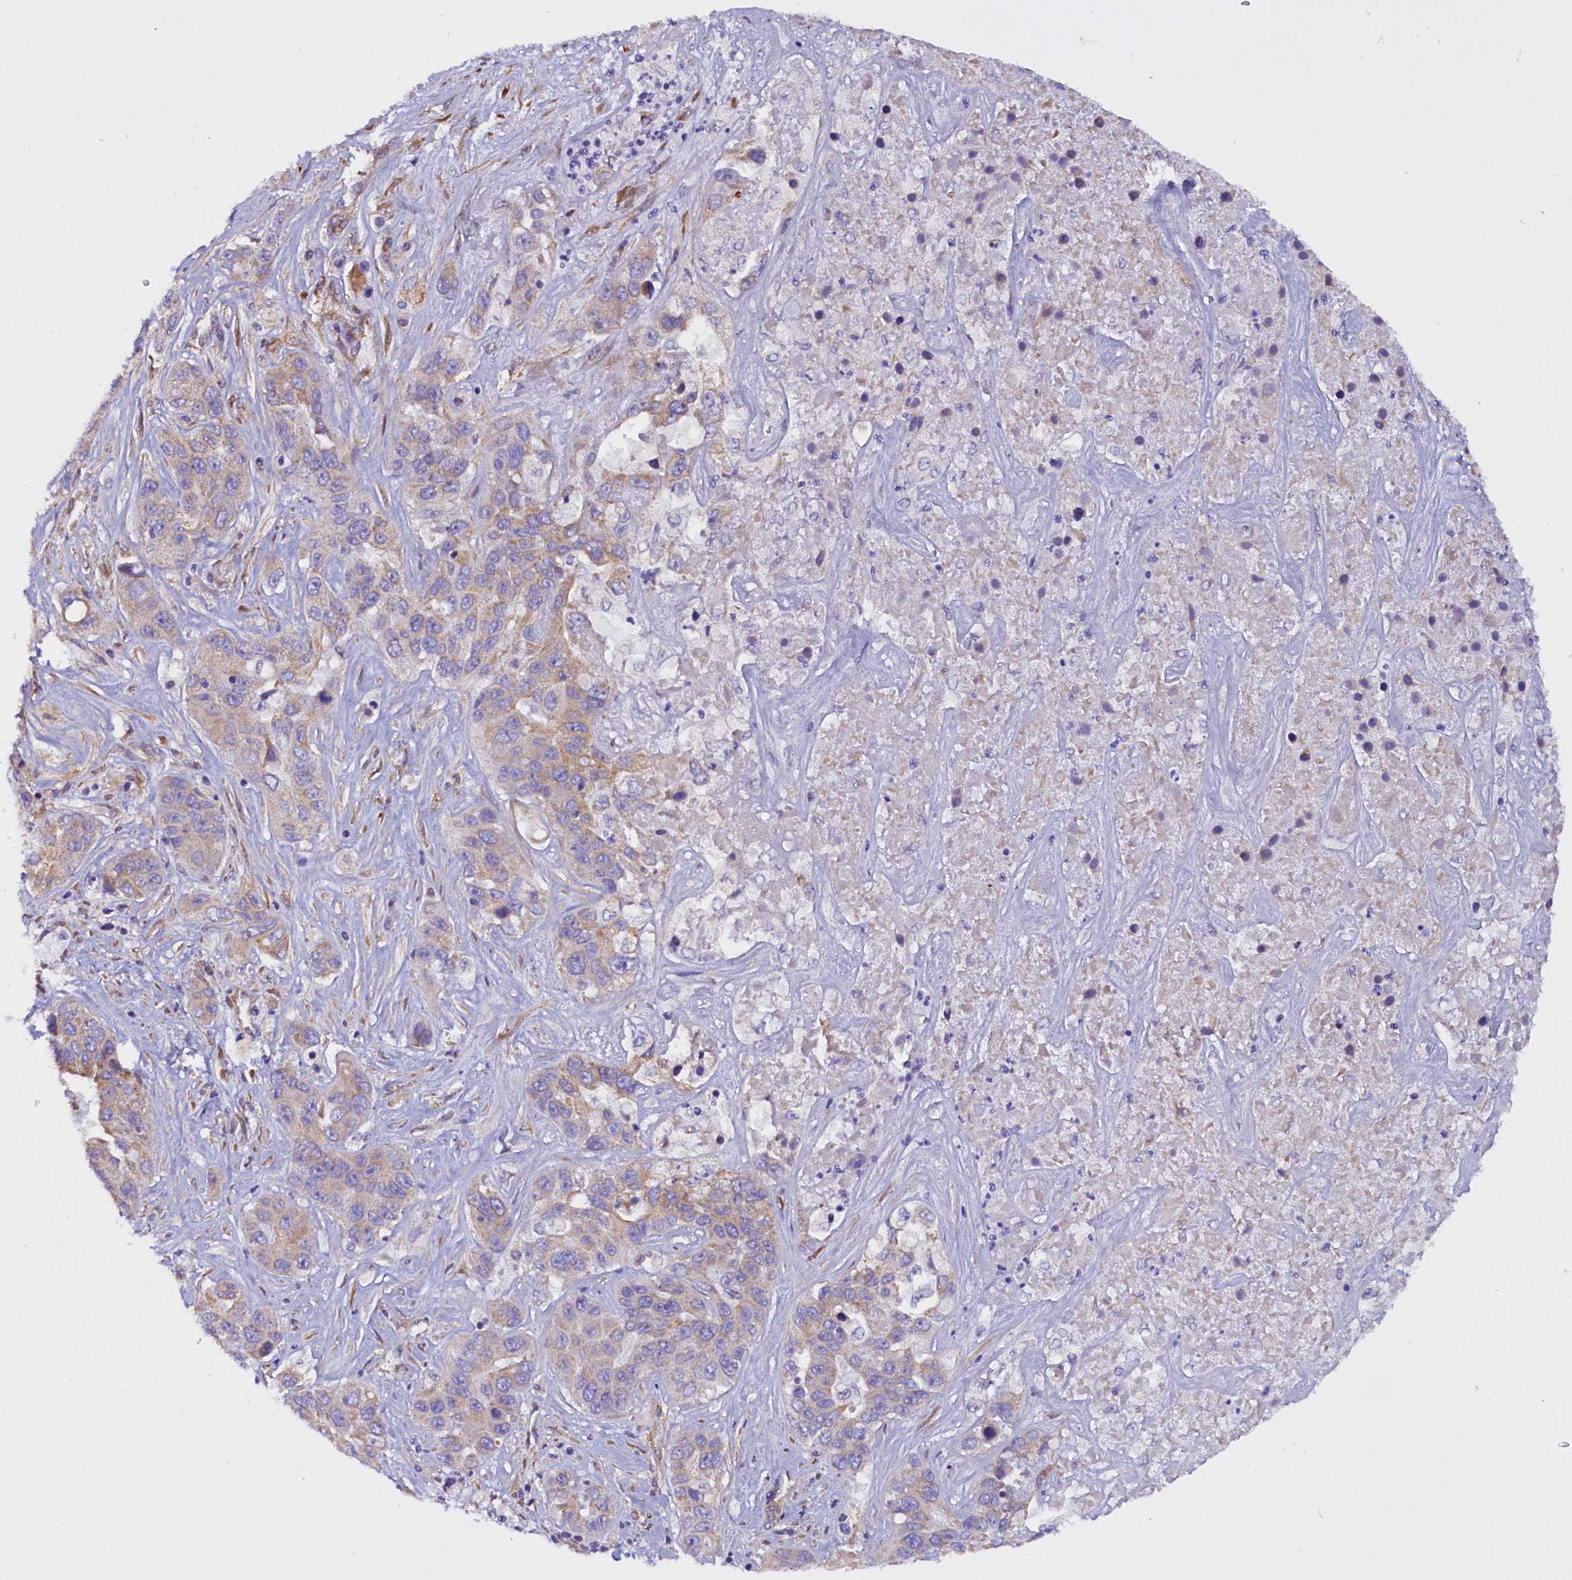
{"staining": {"intensity": "weak", "quantity": "<25%", "location": "cytoplasmic/membranous"}, "tissue": "liver cancer", "cell_type": "Tumor cells", "image_type": "cancer", "snomed": [{"axis": "morphology", "description": "Cholangiocarcinoma"}, {"axis": "topography", "description": "Liver"}], "caption": "There is no significant positivity in tumor cells of liver cholangiocarcinoma. Nuclei are stained in blue.", "gene": "UACA", "patient": {"sex": "female", "age": 52}}